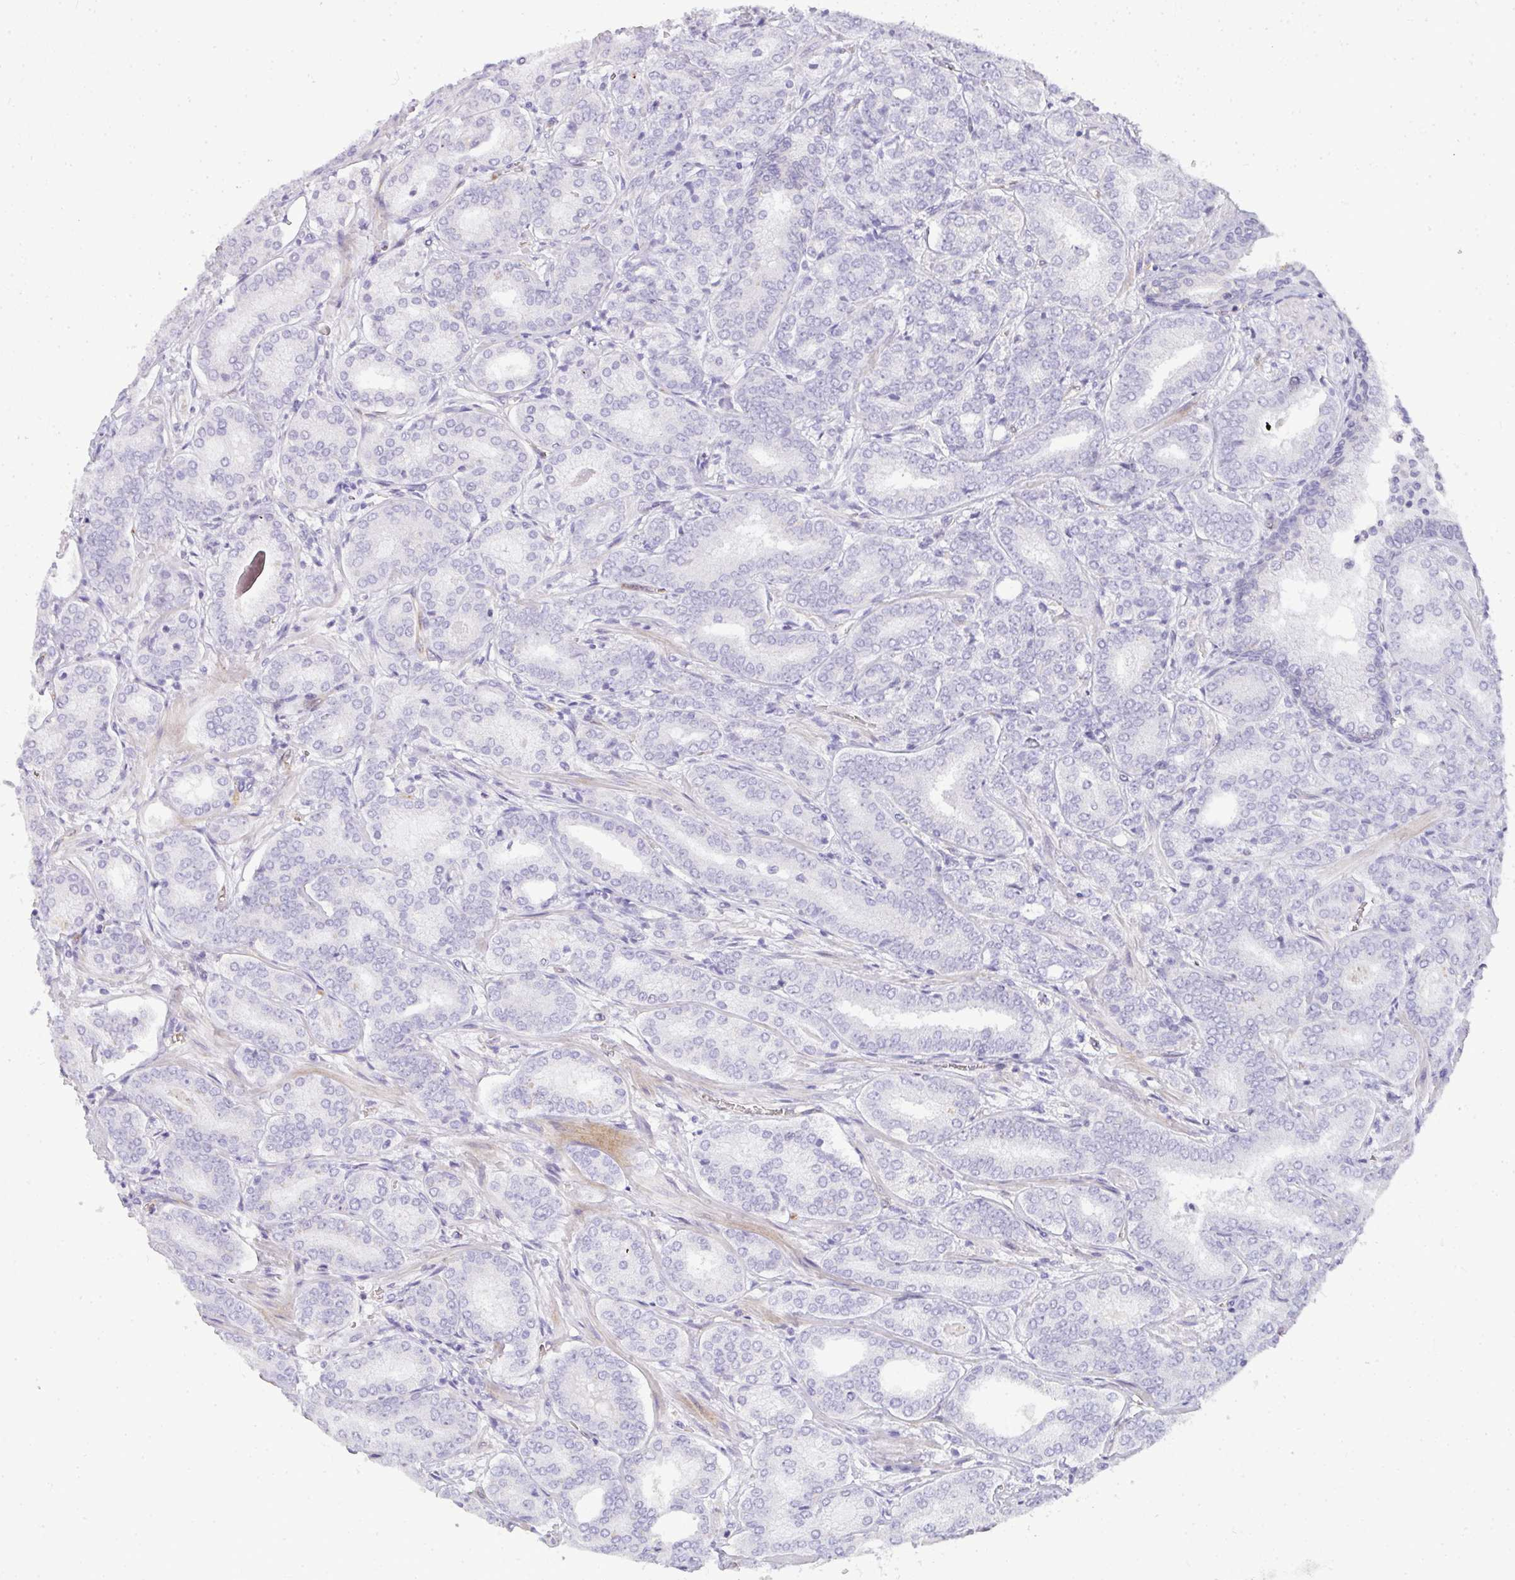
{"staining": {"intensity": "negative", "quantity": "none", "location": "none"}, "tissue": "prostate cancer", "cell_type": "Tumor cells", "image_type": "cancer", "snomed": [{"axis": "morphology", "description": "Adenocarcinoma, High grade"}, {"axis": "topography", "description": "Prostate"}], "caption": "Protein analysis of prostate cancer shows no significant expression in tumor cells.", "gene": "LIPE", "patient": {"sex": "male", "age": 72}}